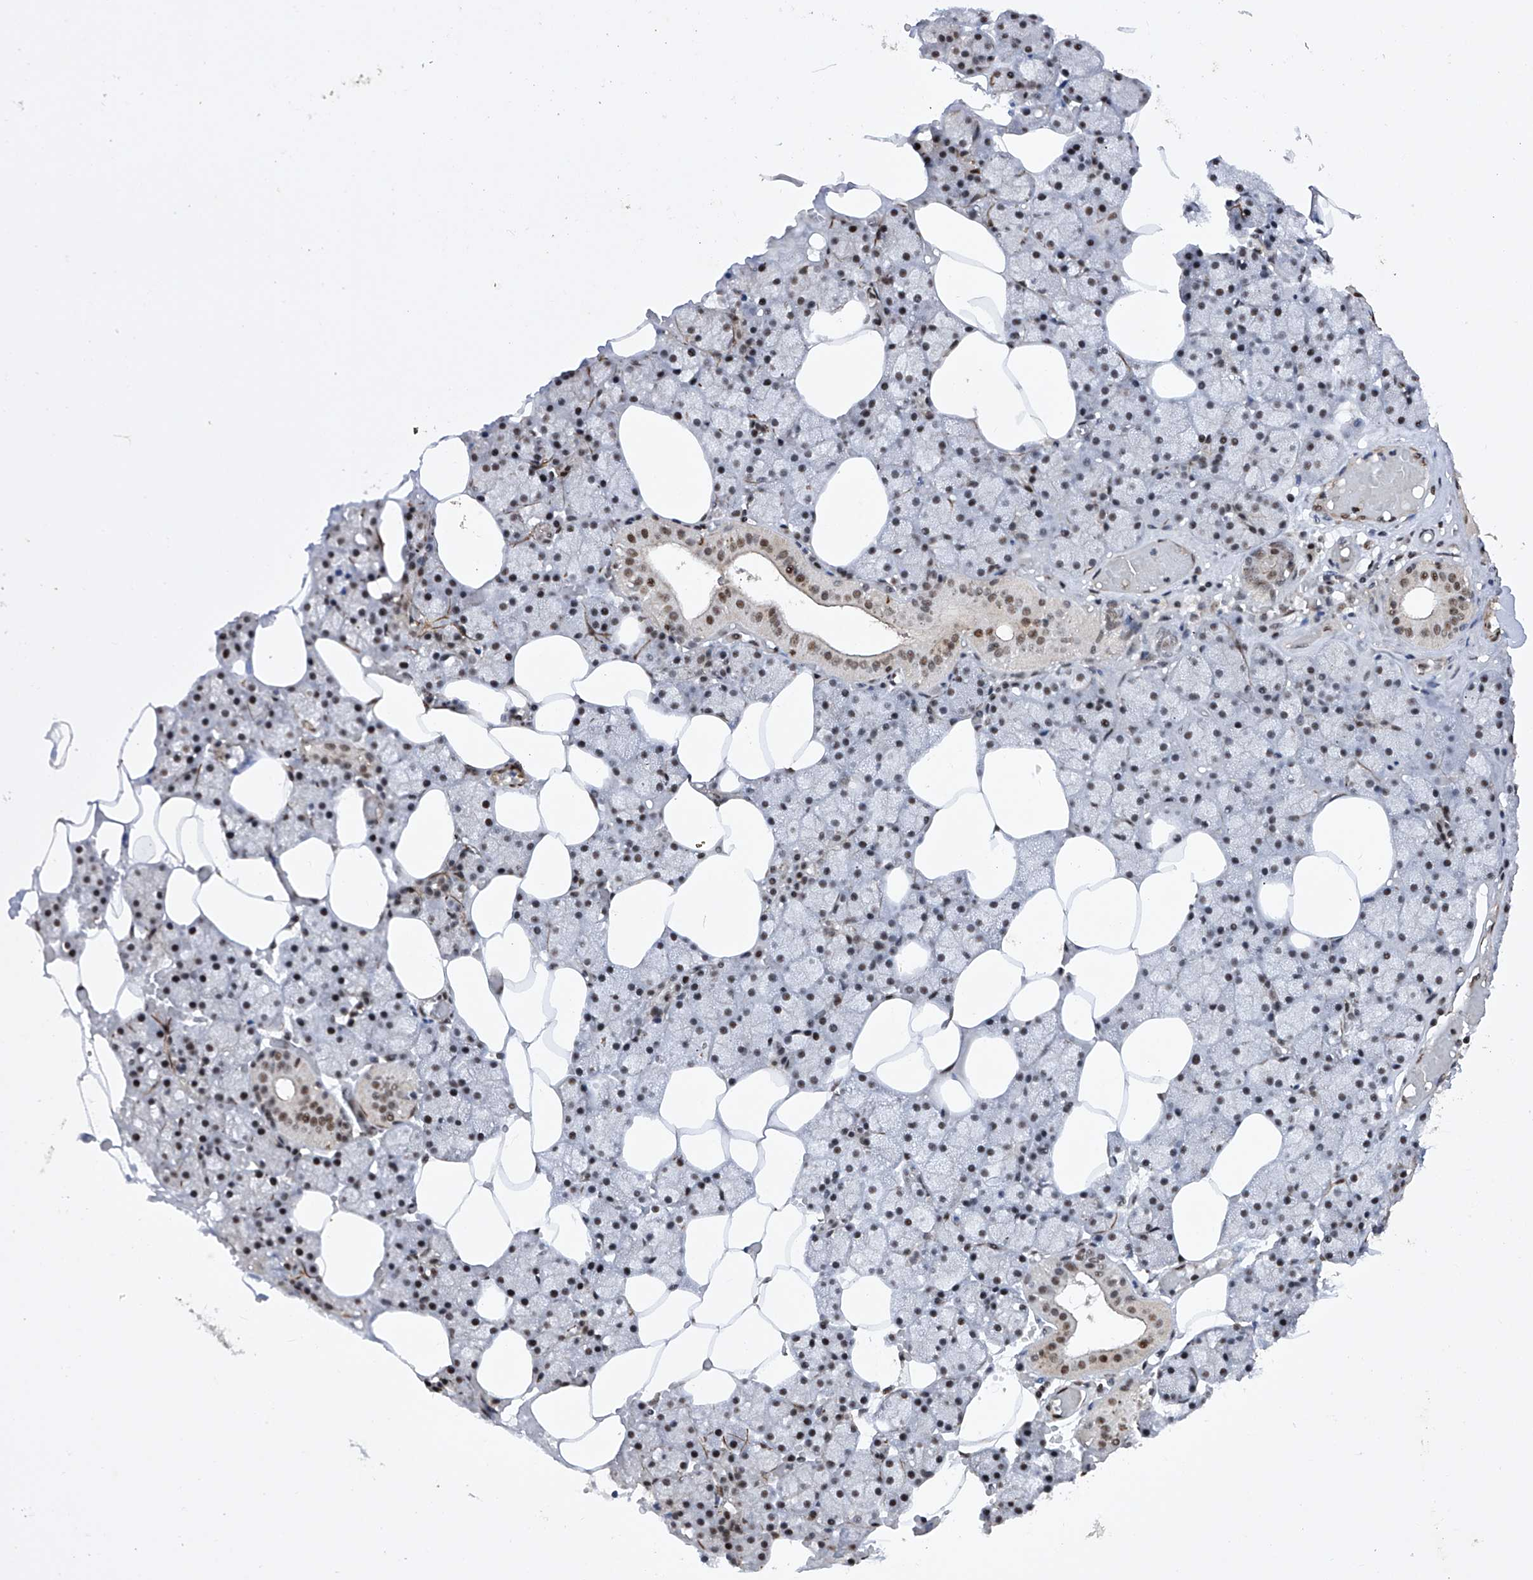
{"staining": {"intensity": "moderate", "quantity": "25%-75%", "location": "cytoplasmic/membranous,nuclear"}, "tissue": "salivary gland", "cell_type": "Glandular cells", "image_type": "normal", "snomed": [{"axis": "morphology", "description": "Normal tissue, NOS"}, {"axis": "topography", "description": "Salivary gland"}], "caption": "This image exhibits benign salivary gland stained with IHC to label a protein in brown. The cytoplasmic/membranous,nuclear of glandular cells show moderate positivity for the protein. Nuclei are counter-stained blue.", "gene": "NFATC4", "patient": {"sex": "male", "age": 62}}